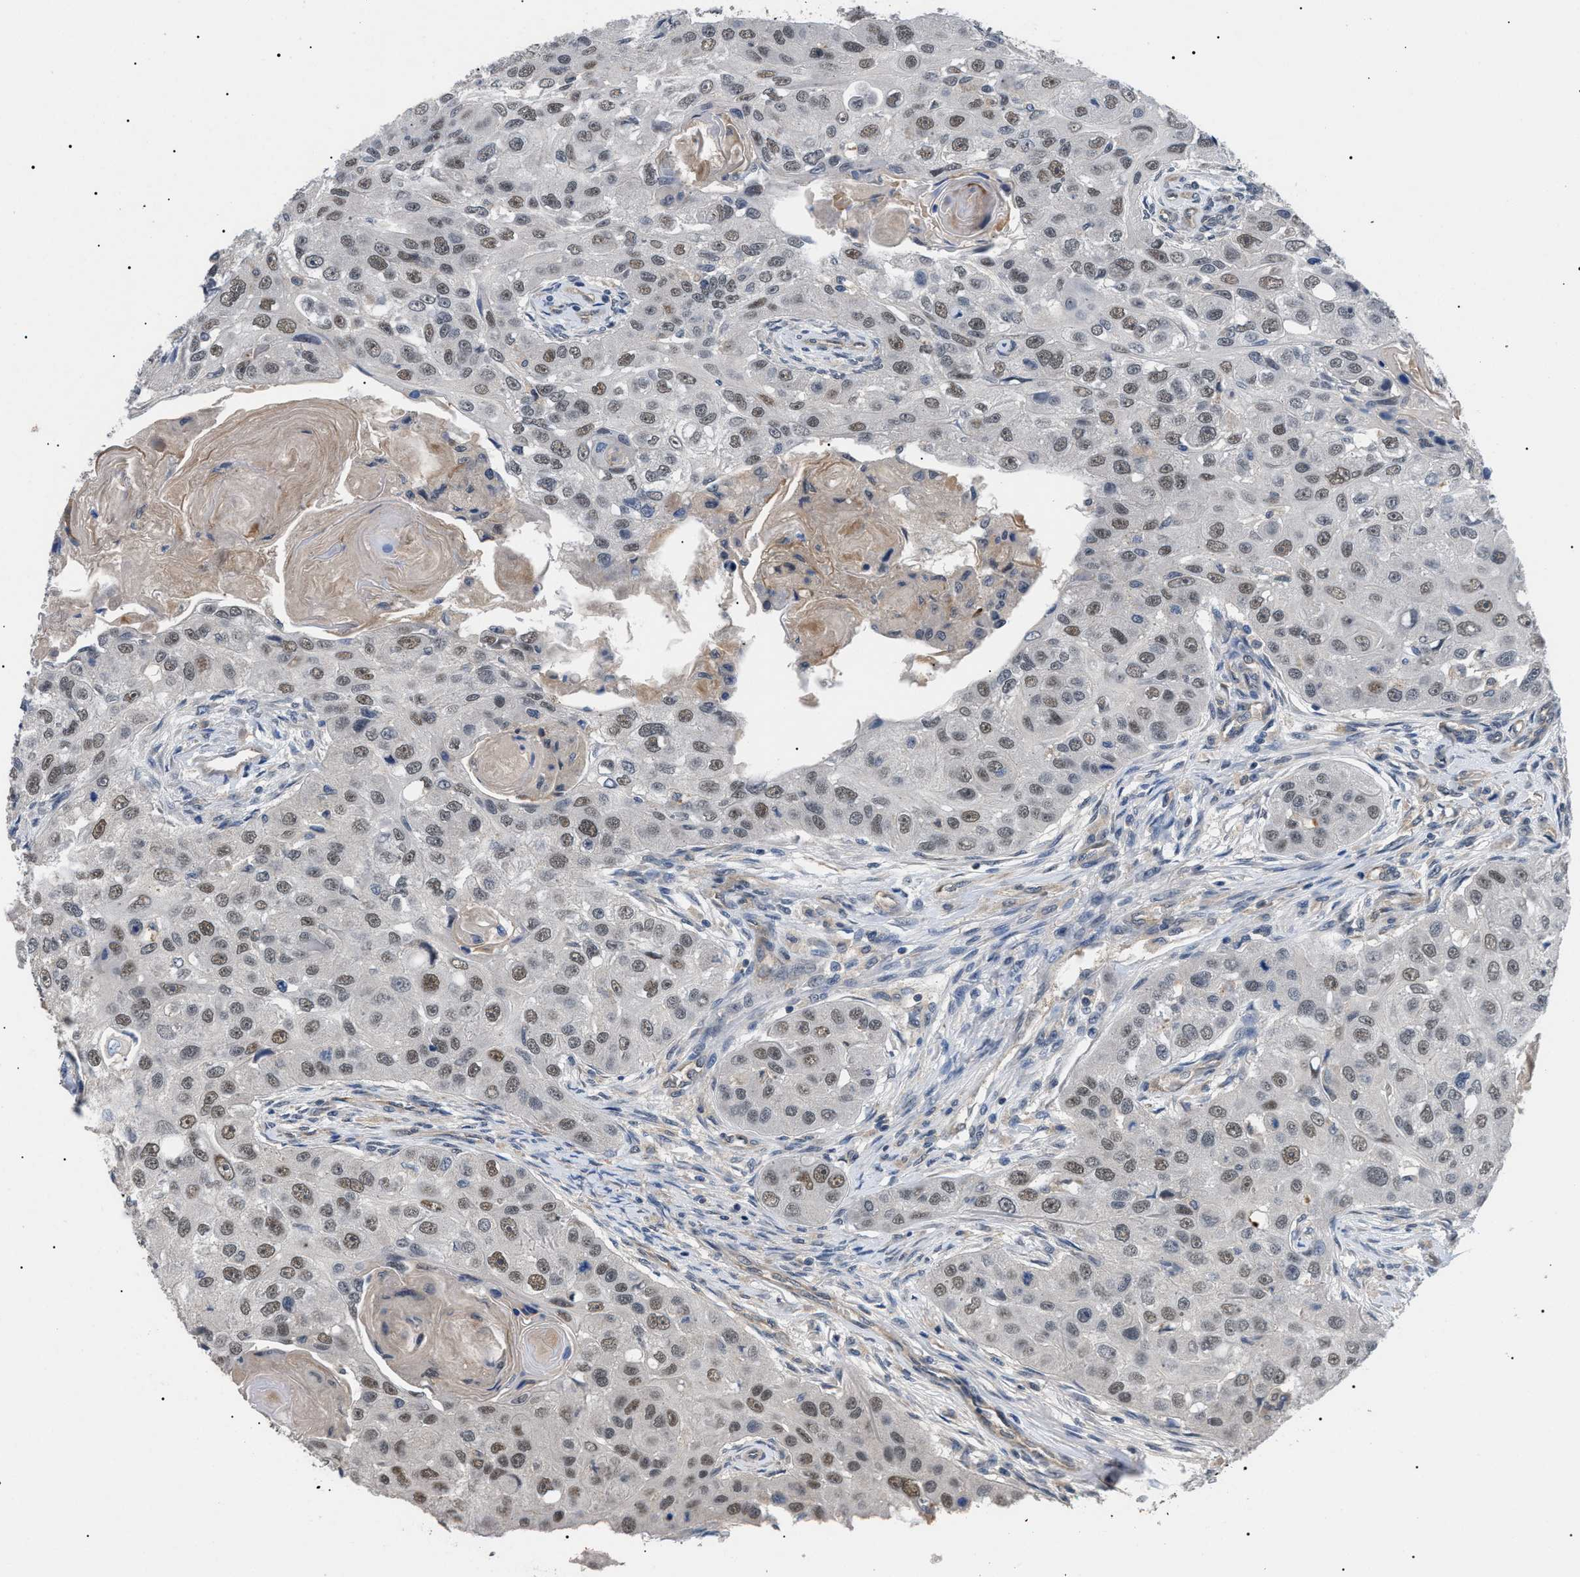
{"staining": {"intensity": "moderate", "quantity": ">75%", "location": "nuclear"}, "tissue": "head and neck cancer", "cell_type": "Tumor cells", "image_type": "cancer", "snomed": [{"axis": "morphology", "description": "Normal tissue, NOS"}, {"axis": "morphology", "description": "Squamous cell carcinoma, NOS"}, {"axis": "topography", "description": "Skeletal muscle"}, {"axis": "topography", "description": "Head-Neck"}], "caption": "Squamous cell carcinoma (head and neck) stained with immunohistochemistry reveals moderate nuclear expression in about >75% of tumor cells.", "gene": "CRCP", "patient": {"sex": "male", "age": 51}}